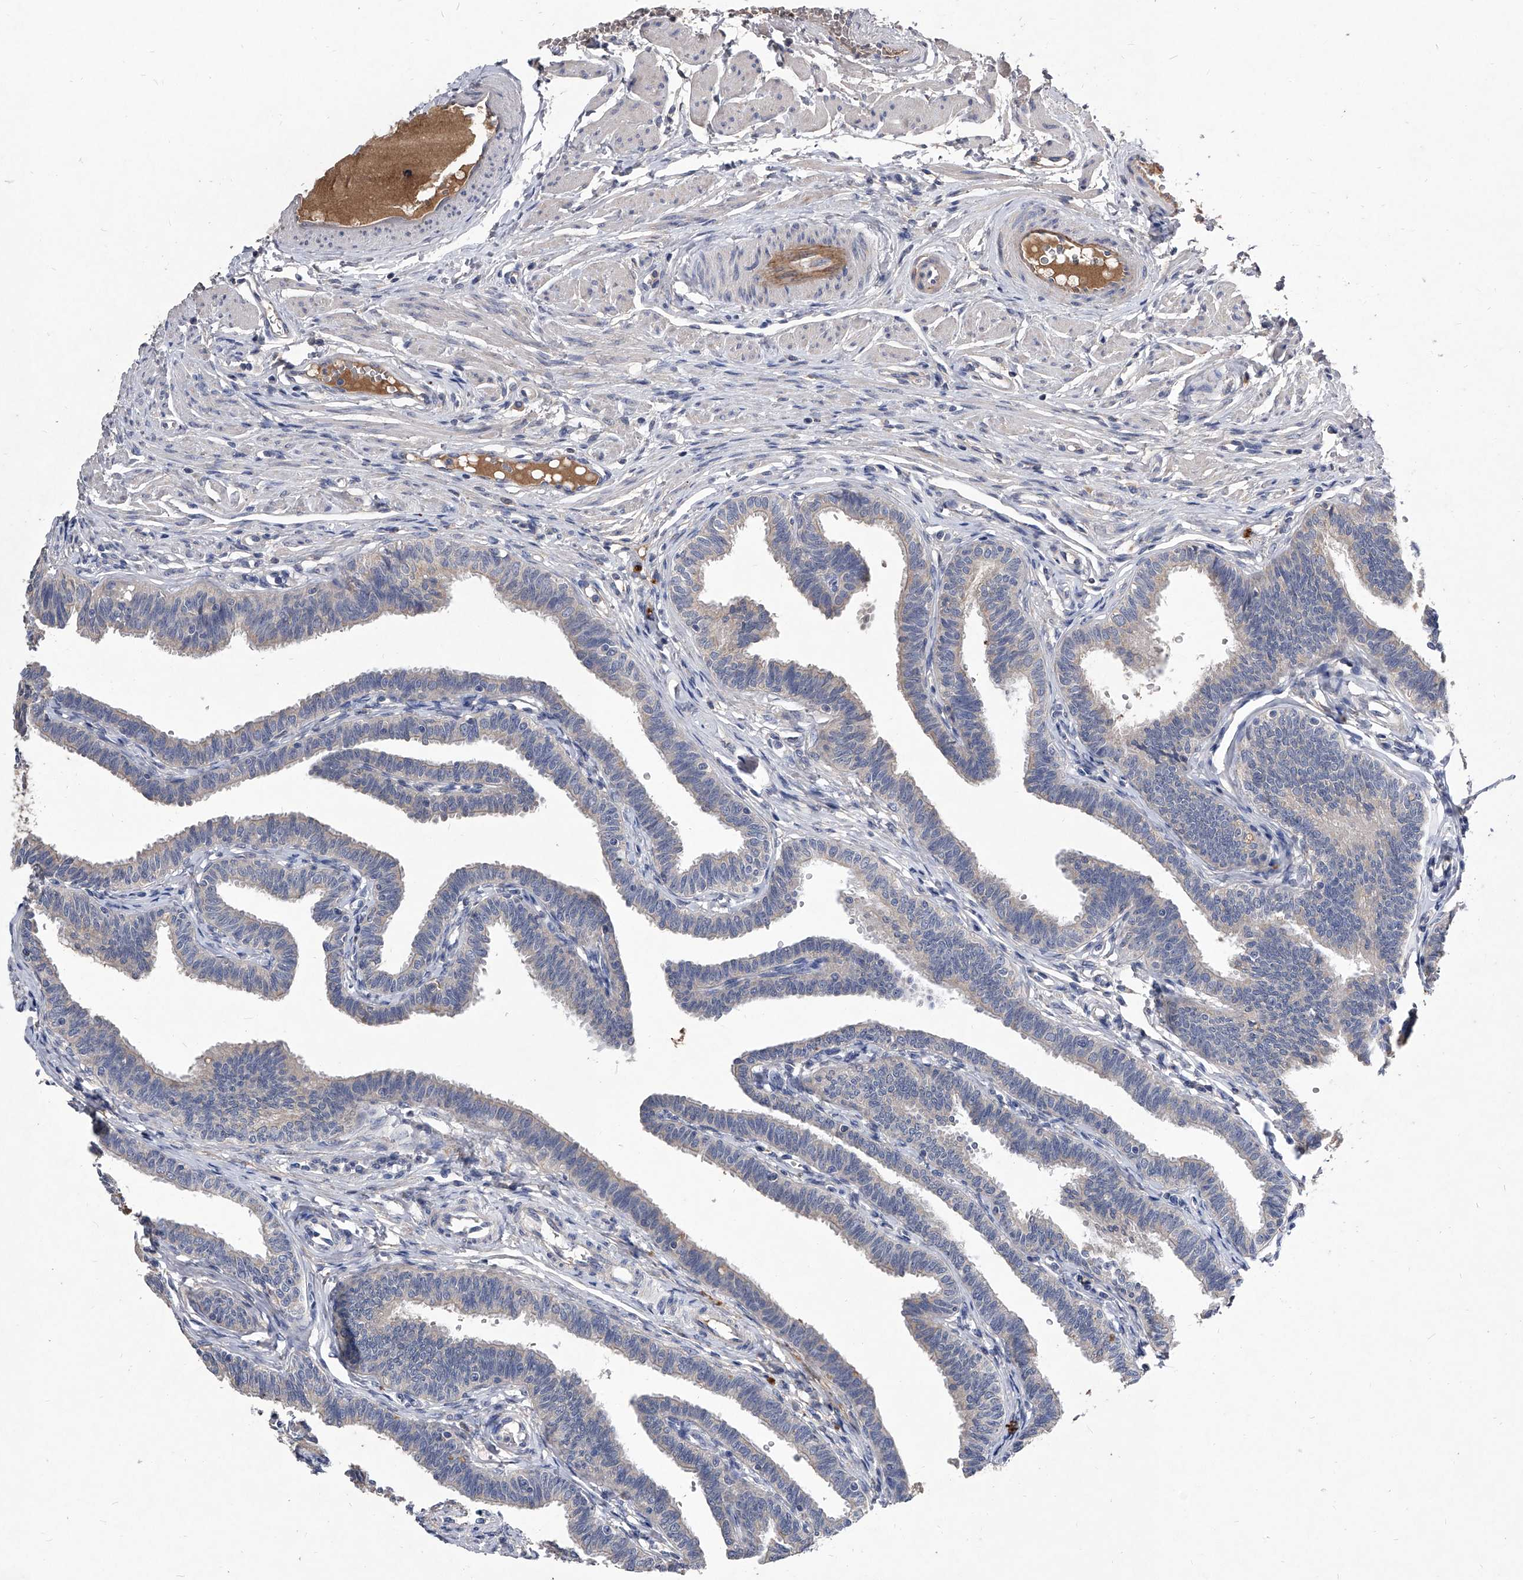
{"staining": {"intensity": "negative", "quantity": "none", "location": "none"}, "tissue": "fallopian tube", "cell_type": "Glandular cells", "image_type": "normal", "snomed": [{"axis": "morphology", "description": "Normal tissue, NOS"}, {"axis": "topography", "description": "Fallopian tube"}, {"axis": "topography", "description": "Ovary"}], "caption": "DAB (3,3'-diaminobenzidine) immunohistochemical staining of unremarkable human fallopian tube demonstrates no significant expression in glandular cells. (Brightfield microscopy of DAB IHC at high magnification).", "gene": "C5", "patient": {"sex": "female", "age": 23}}